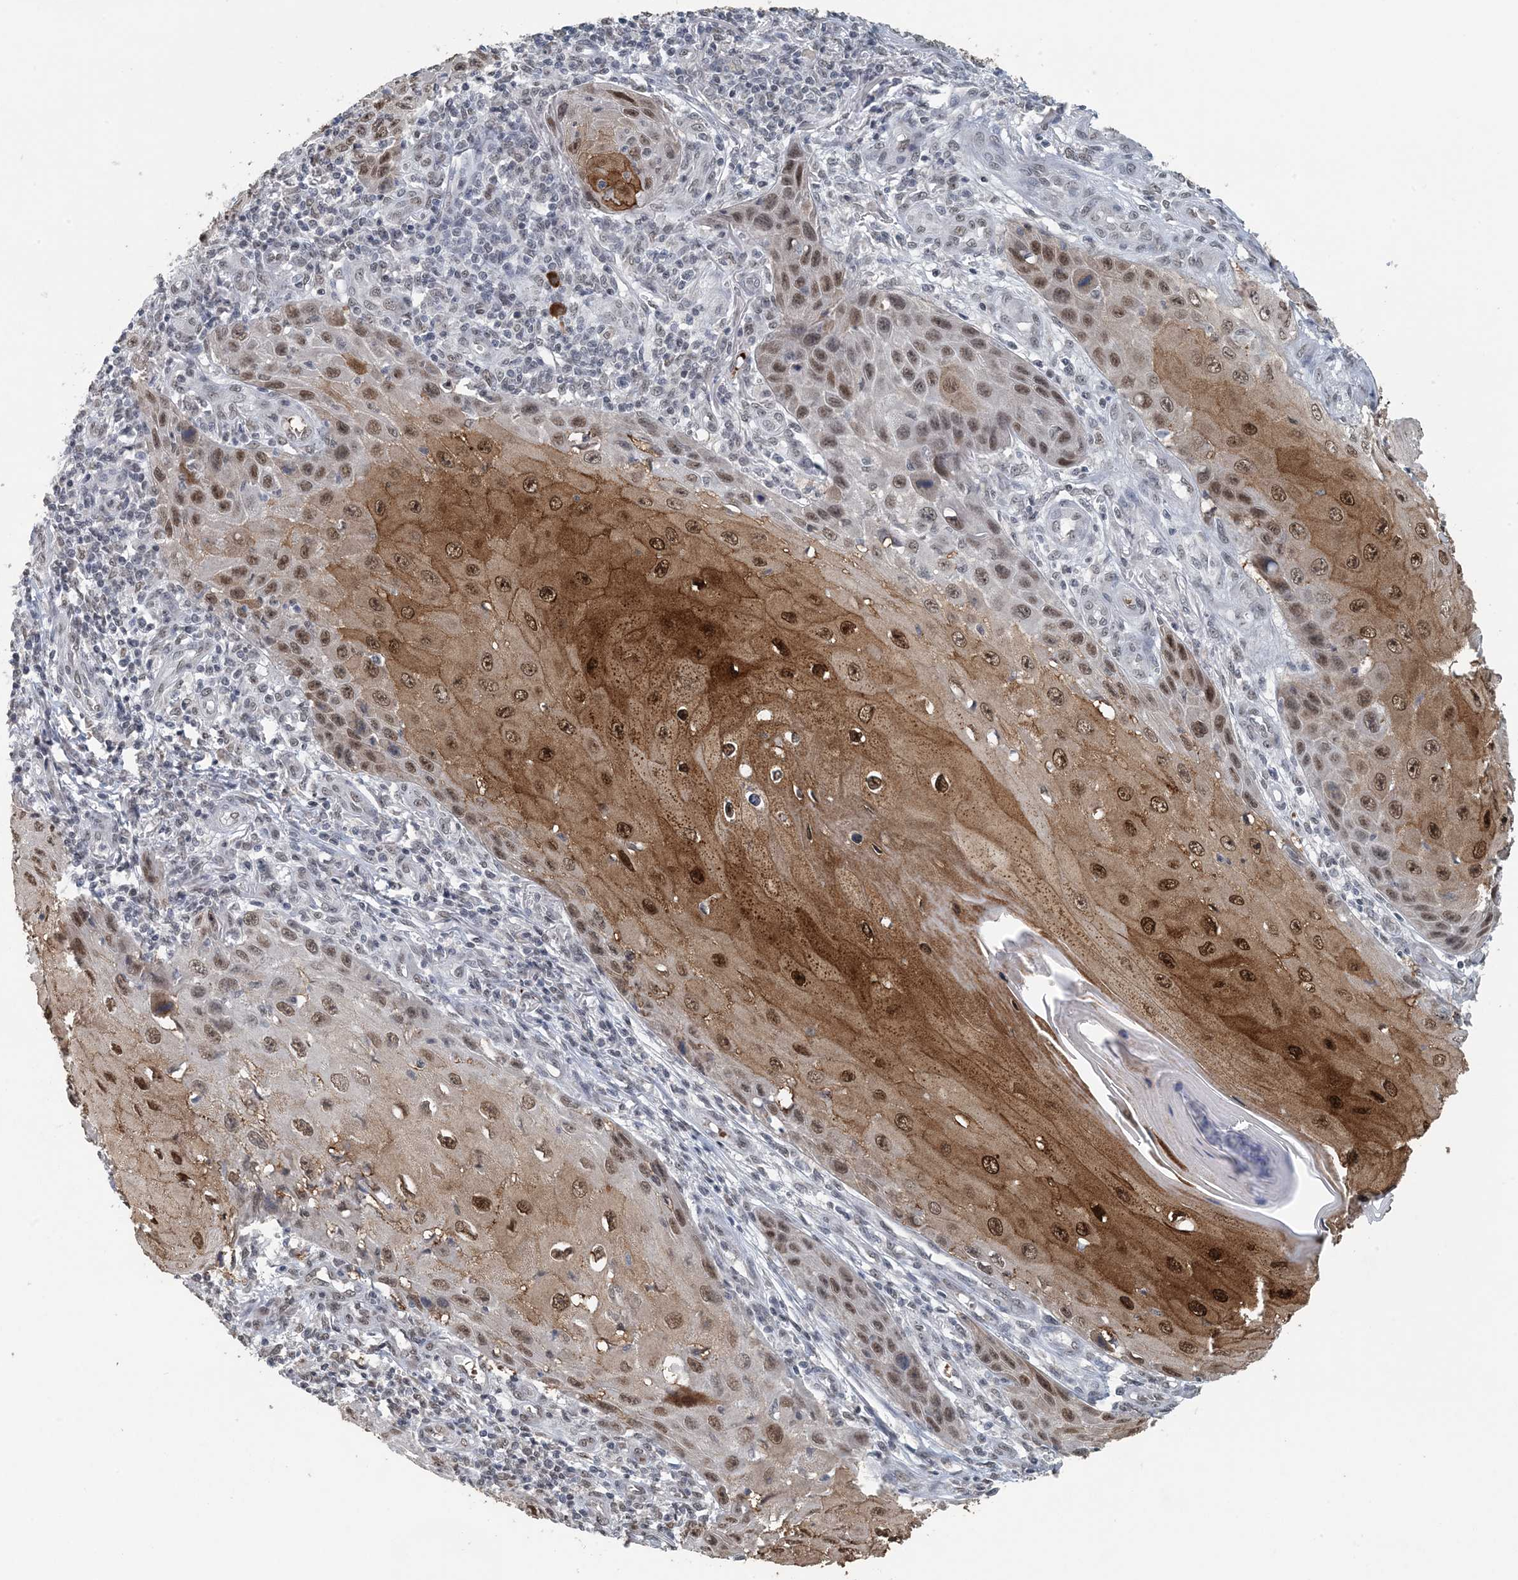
{"staining": {"intensity": "strong", "quantity": "25%-75%", "location": "cytoplasmic/membranous,nuclear"}, "tissue": "skin cancer", "cell_type": "Tumor cells", "image_type": "cancer", "snomed": [{"axis": "morphology", "description": "Squamous cell carcinoma, NOS"}, {"axis": "topography", "description": "Skin"}], "caption": "Brown immunohistochemical staining in squamous cell carcinoma (skin) demonstrates strong cytoplasmic/membranous and nuclear staining in about 25%-75% of tumor cells.", "gene": "MBD2", "patient": {"sex": "female", "age": 73}}